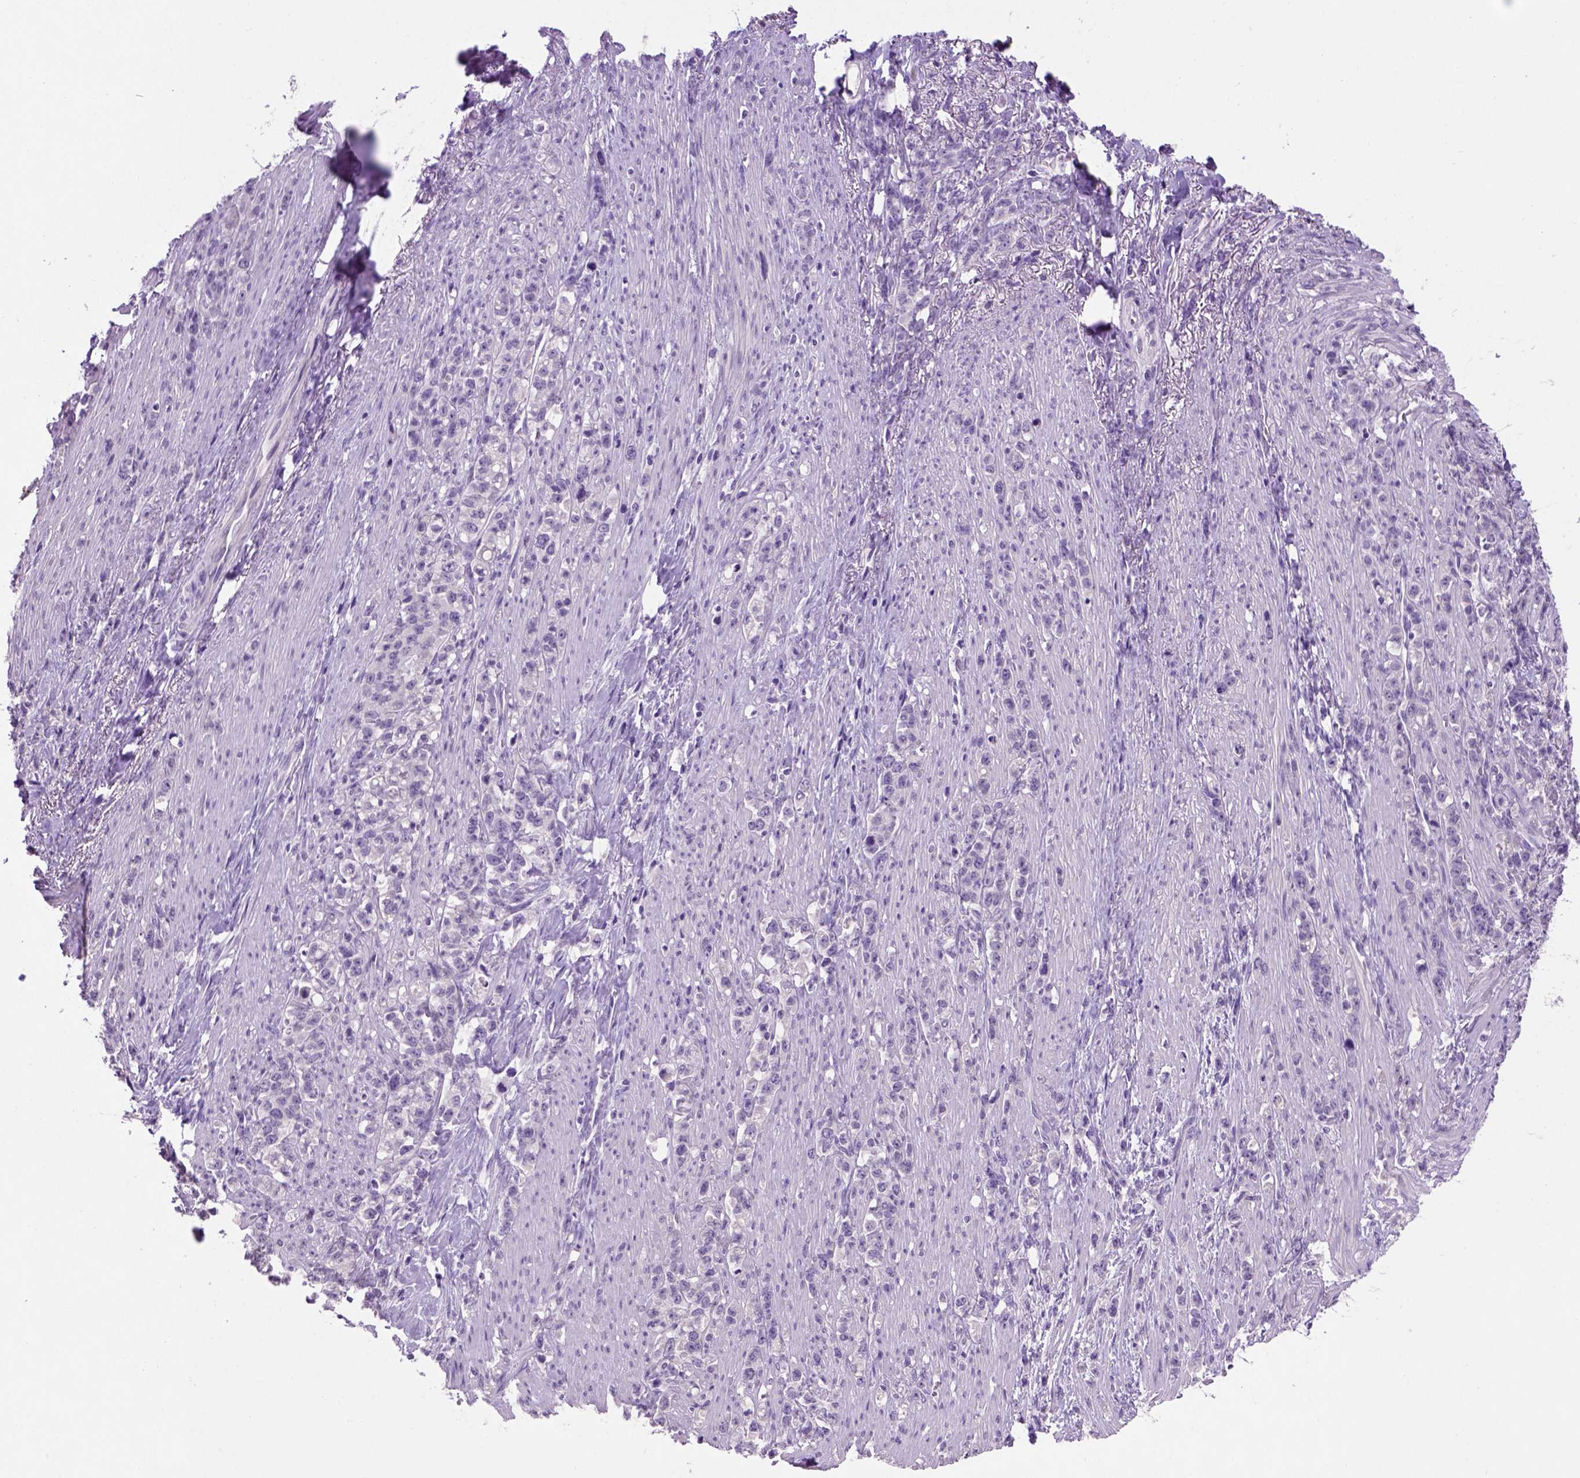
{"staining": {"intensity": "negative", "quantity": "none", "location": "none"}, "tissue": "stomach cancer", "cell_type": "Tumor cells", "image_type": "cancer", "snomed": [{"axis": "morphology", "description": "Adenocarcinoma, NOS"}, {"axis": "topography", "description": "Stomach, lower"}], "caption": "Histopathology image shows no protein staining in tumor cells of stomach cancer (adenocarcinoma) tissue.", "gene": "CDH1", "patient": {"sex": "male", "age": 88}}